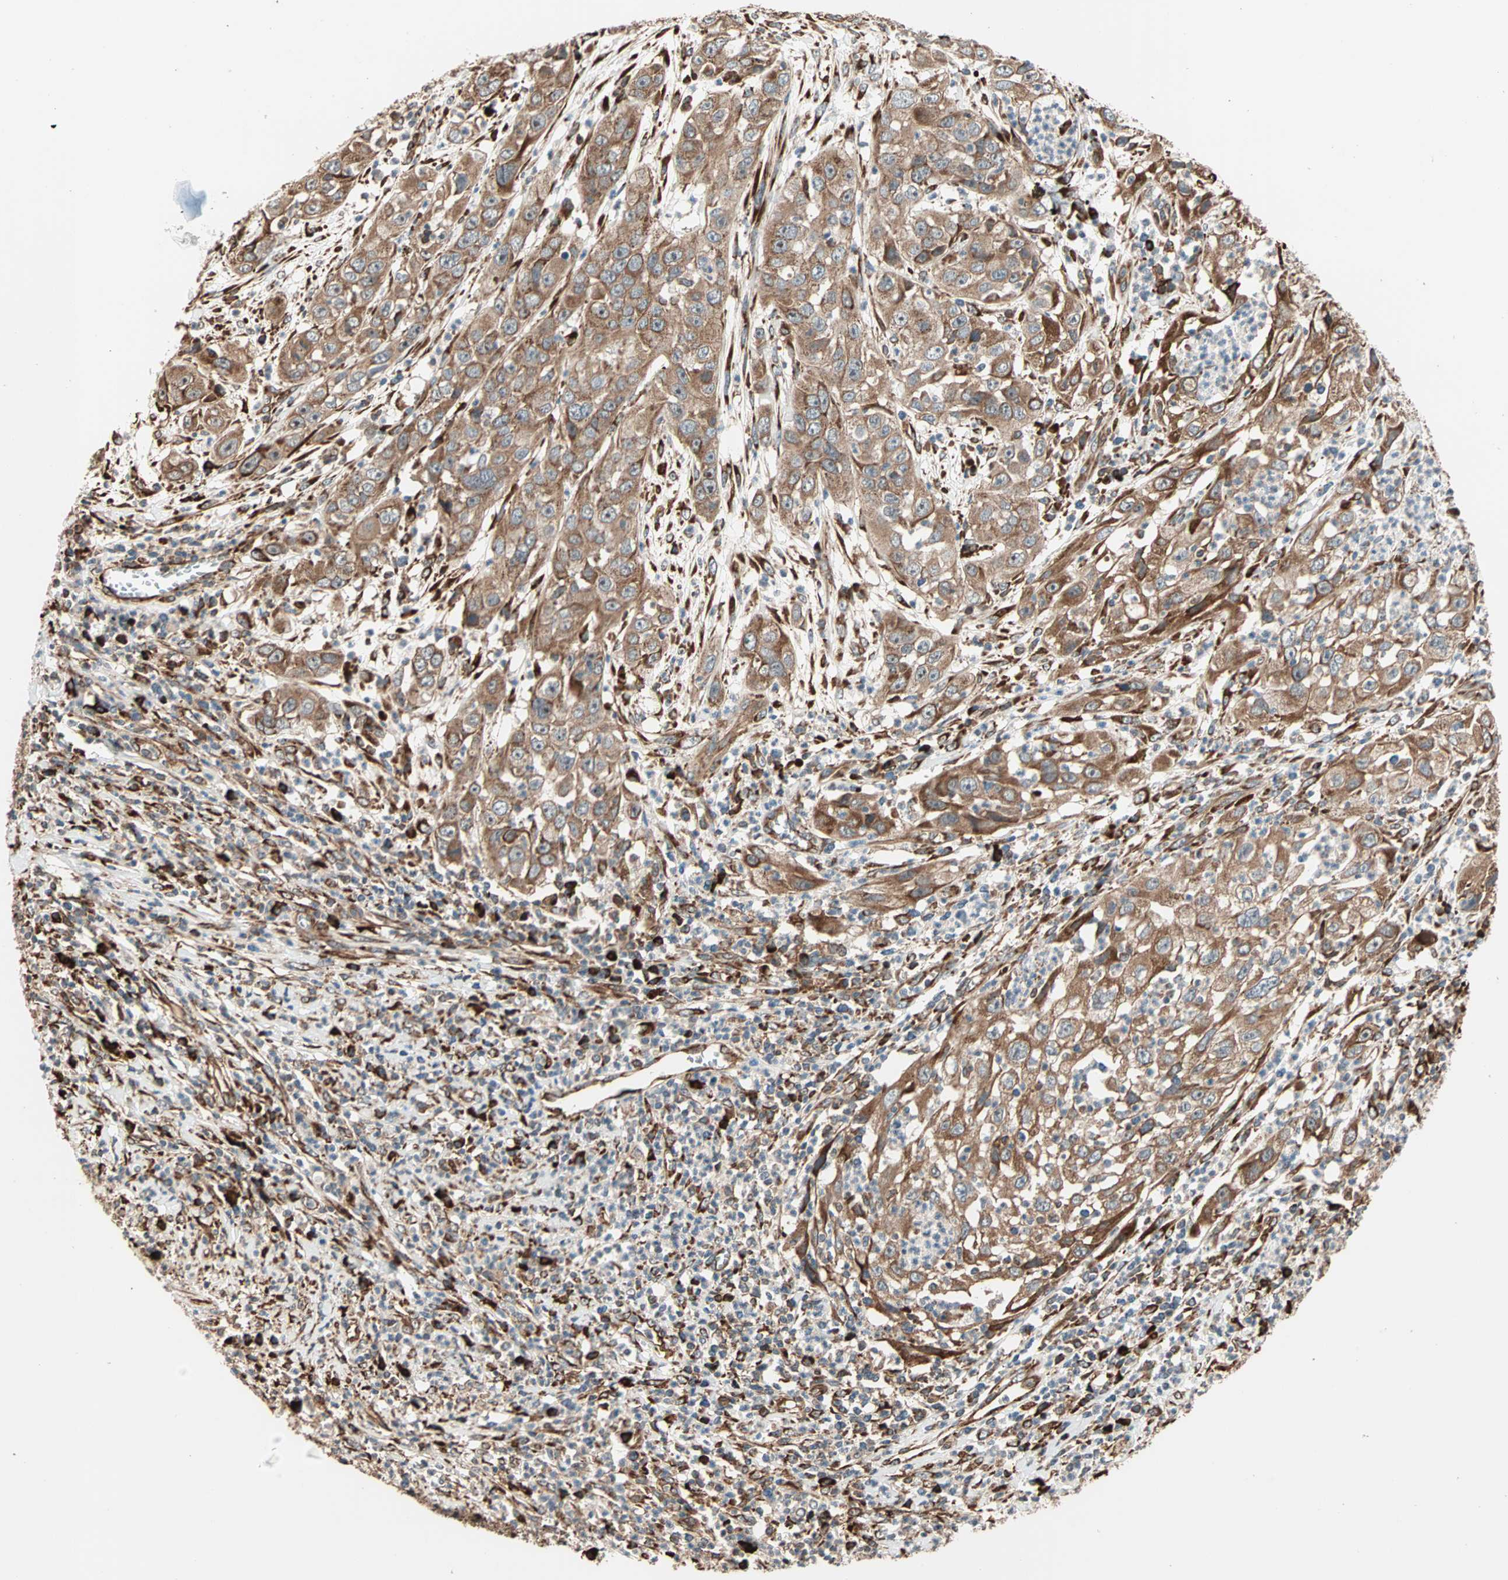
{"staining": {"intensity": "moderate", "quantity": ">75%", "location": "cytoplasmic/membranous"}, "tissue": "cervical cancer", "cell_type": "Tumor cells", "image_type": "cancer", "snomed": [{"axis": "morphology", "description": "Squamous cell carcinoma, NOS"}, {"axis": "topography", "description": "Cervix"}], "caption": "A micrograph of cervical cancer (squamous cell carcinoma) stained for a protein reveals moderate cytoplasmic/membranous brown staining in tumor cells.", "gene": "P4HA1", "patient": {"sex": "female", "age": 32}}